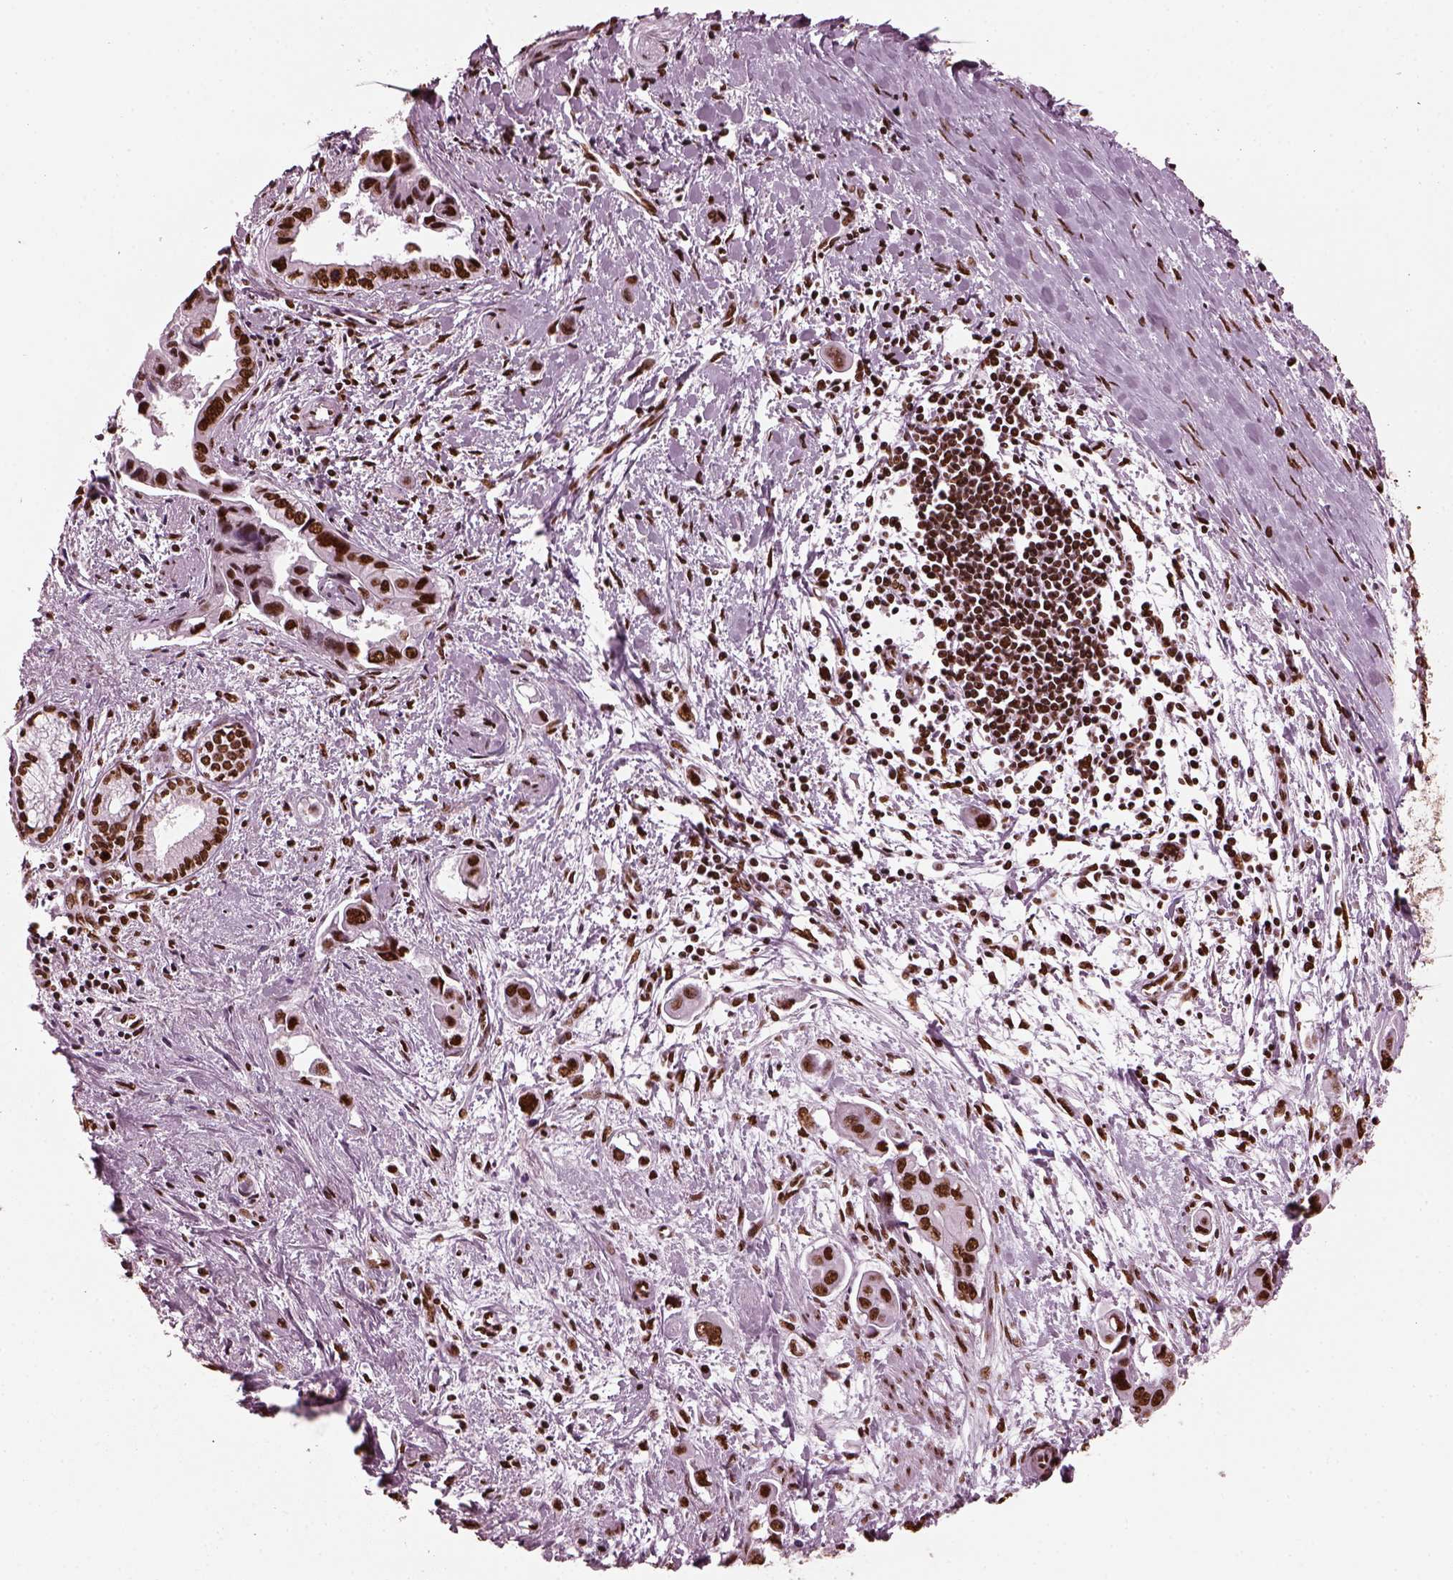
{"staining": {"intensity": "strong", "quantity": ">75%", "location": "nuclear"}, "tissue": "pancreatic cancer", "cell_type": "Tumor cells", "image_type": "cancer", "snomed": [{"axis": "morphology", "description": "Adenocarcinoma, NOS"}, {"axis": "topography", "description": "Pancreas"}], "caption": "Protein expression analysis of human pancreatic cancer (adenocarcinoma) reveals strong nuclear staining in approximately >75% of tumor cells. The staining was performed using DAB (3,3'-diaminobenzidine) to visualize the protein expression in brown, while the nuclei were stained in blue with hematoxylin (Magnification: 20x).", "gene": "CBFA2T3", "patient": {"sex": "male", "age": 60}}